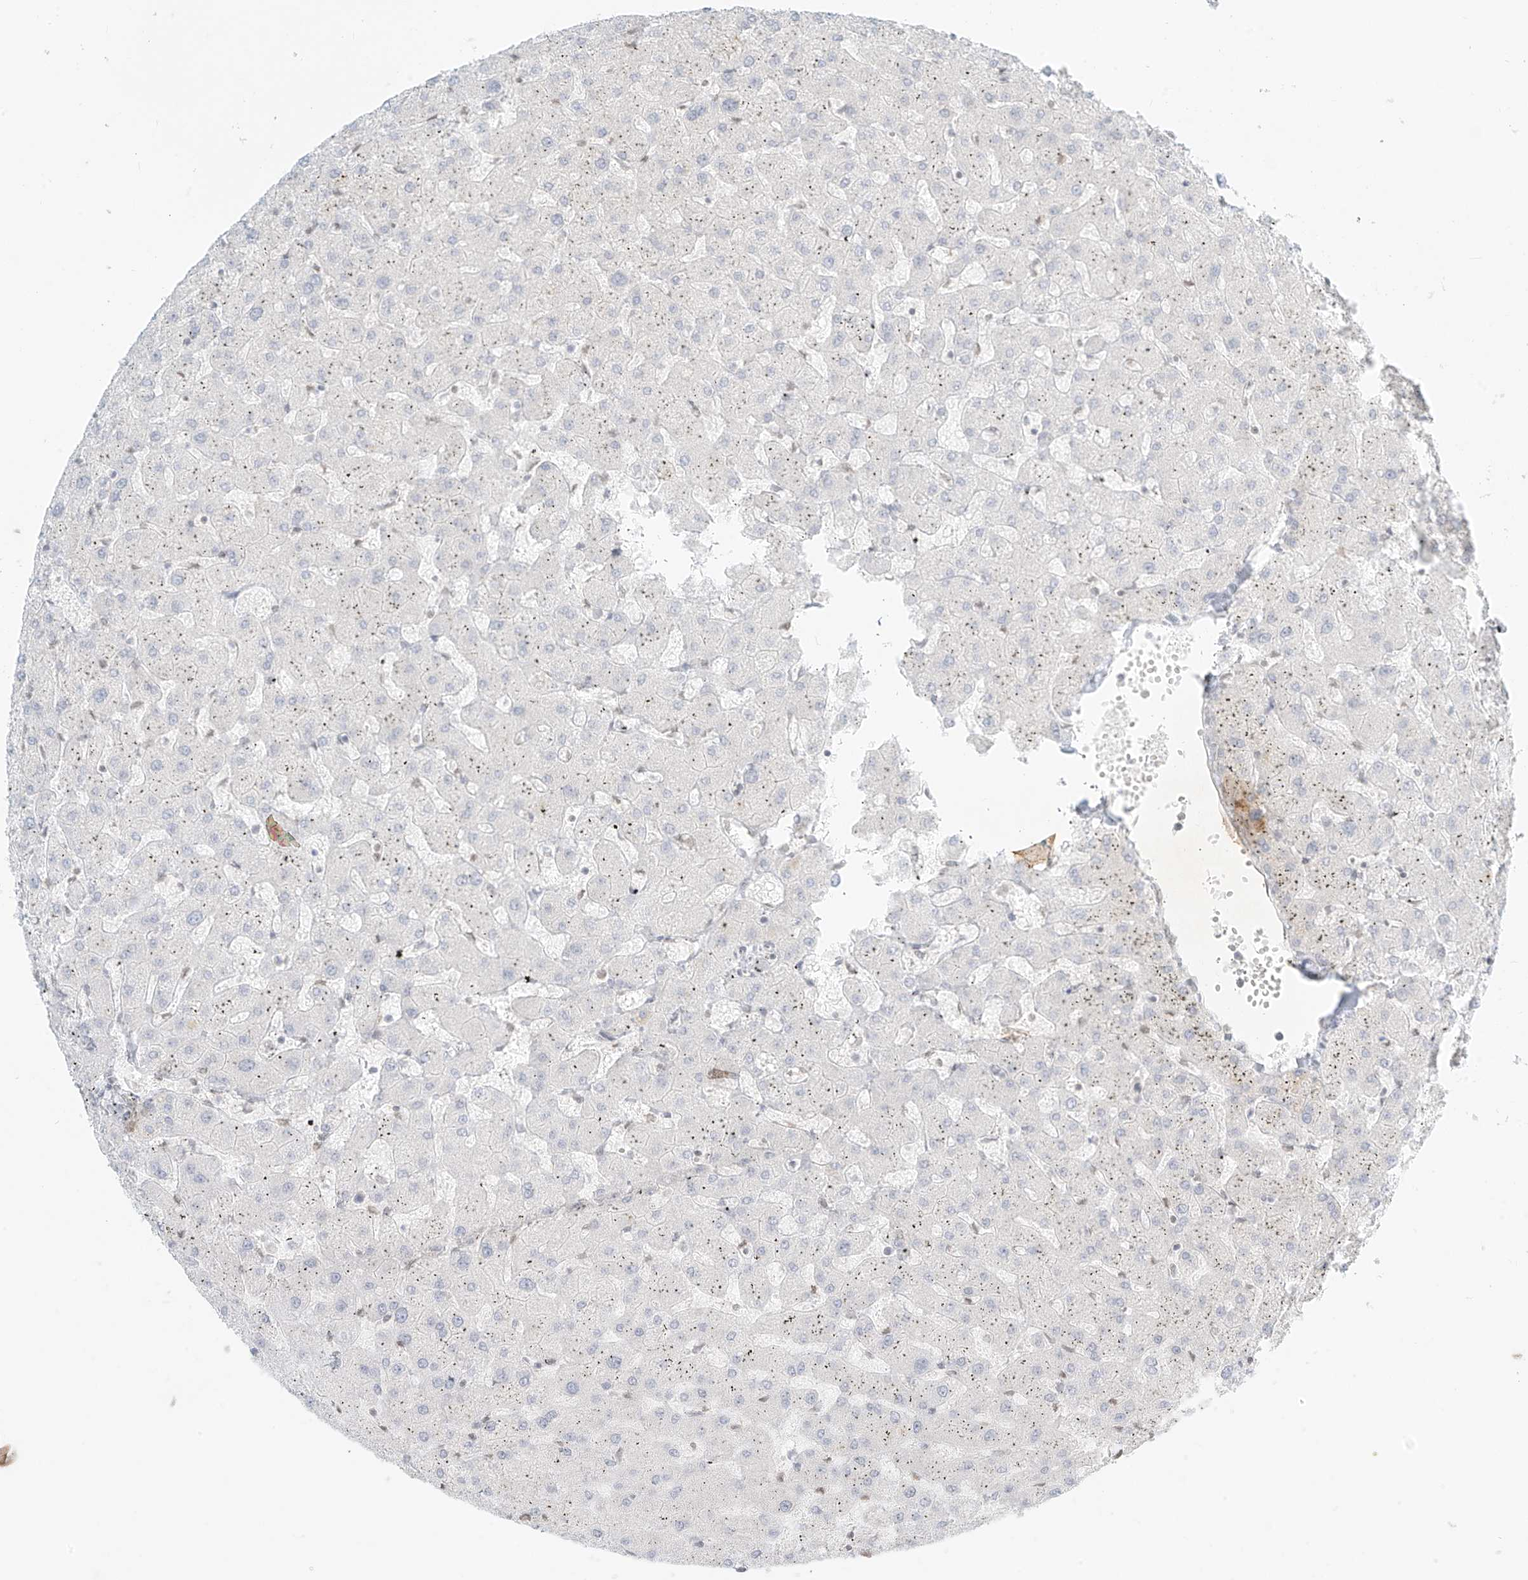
{"staining": {"intensity": "negative", "quantity": "none", "location": "none"}, "tissue": "liver", "cell_type": "Cholangiocytes", "image_type": "normal", "snomed": [{"axis": "morphology", "description": "Normal tissue, NOS"}, {"axis": "topography", "description": "Liver"}], "caption": "Benign liver was stained to show a protein in brown. There is no significant staining in cholangiocytes.", "gene": "OSBPL7", "patient": {"sex": "female", "age": 63}}